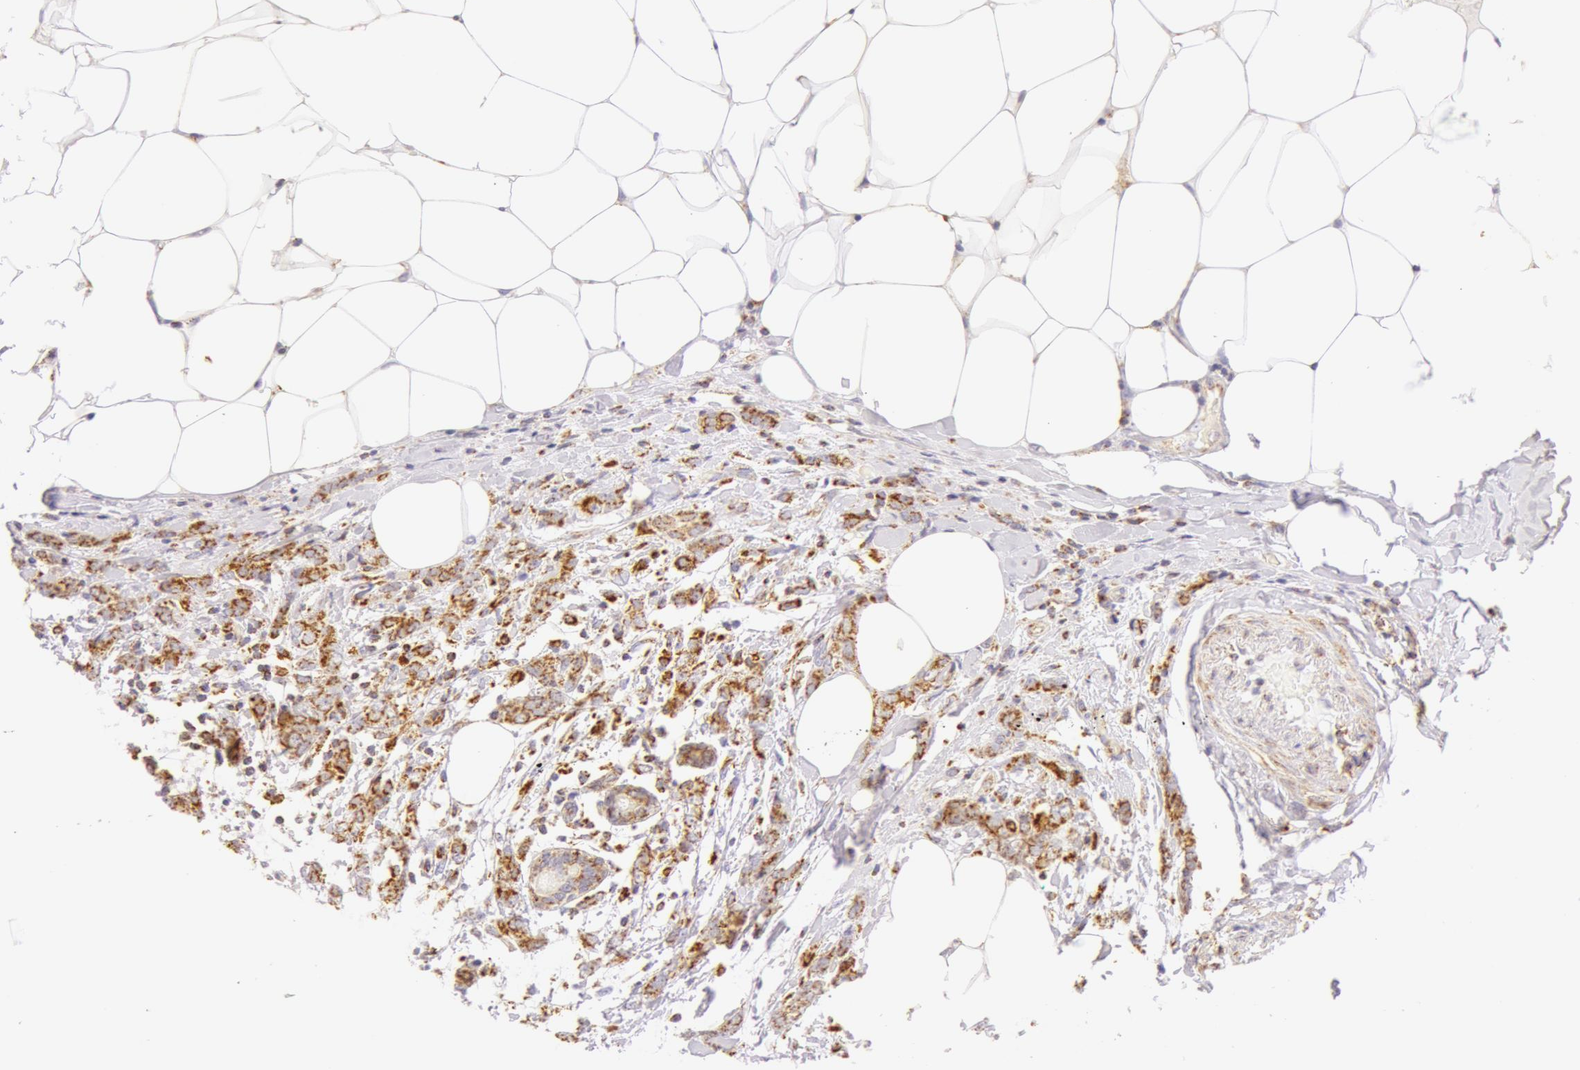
{"staining": {"intensity": "moderate", "quantity": "25%-75%", "location": "cytoplasmic/membranous"}, "tissue": "breast cancer", "cell_type": "Tumor cells", "image_type": "cancer", "snomed": [{"axis": "morphology", "description": "Duct carcinoma"}, {"axis": "topography", "description": "Breast"}], "caption": "Tumor cells display medium levels of moderate cytoplasmic/membranous staining in approximately 25%-75% of cells in breast intraductal carcinoma. The protein of interest is shown in brown color, while the nuclei are stained blue.", "gene": "ATP5F1B", "patient": {"sex": "female", "age": 53}}